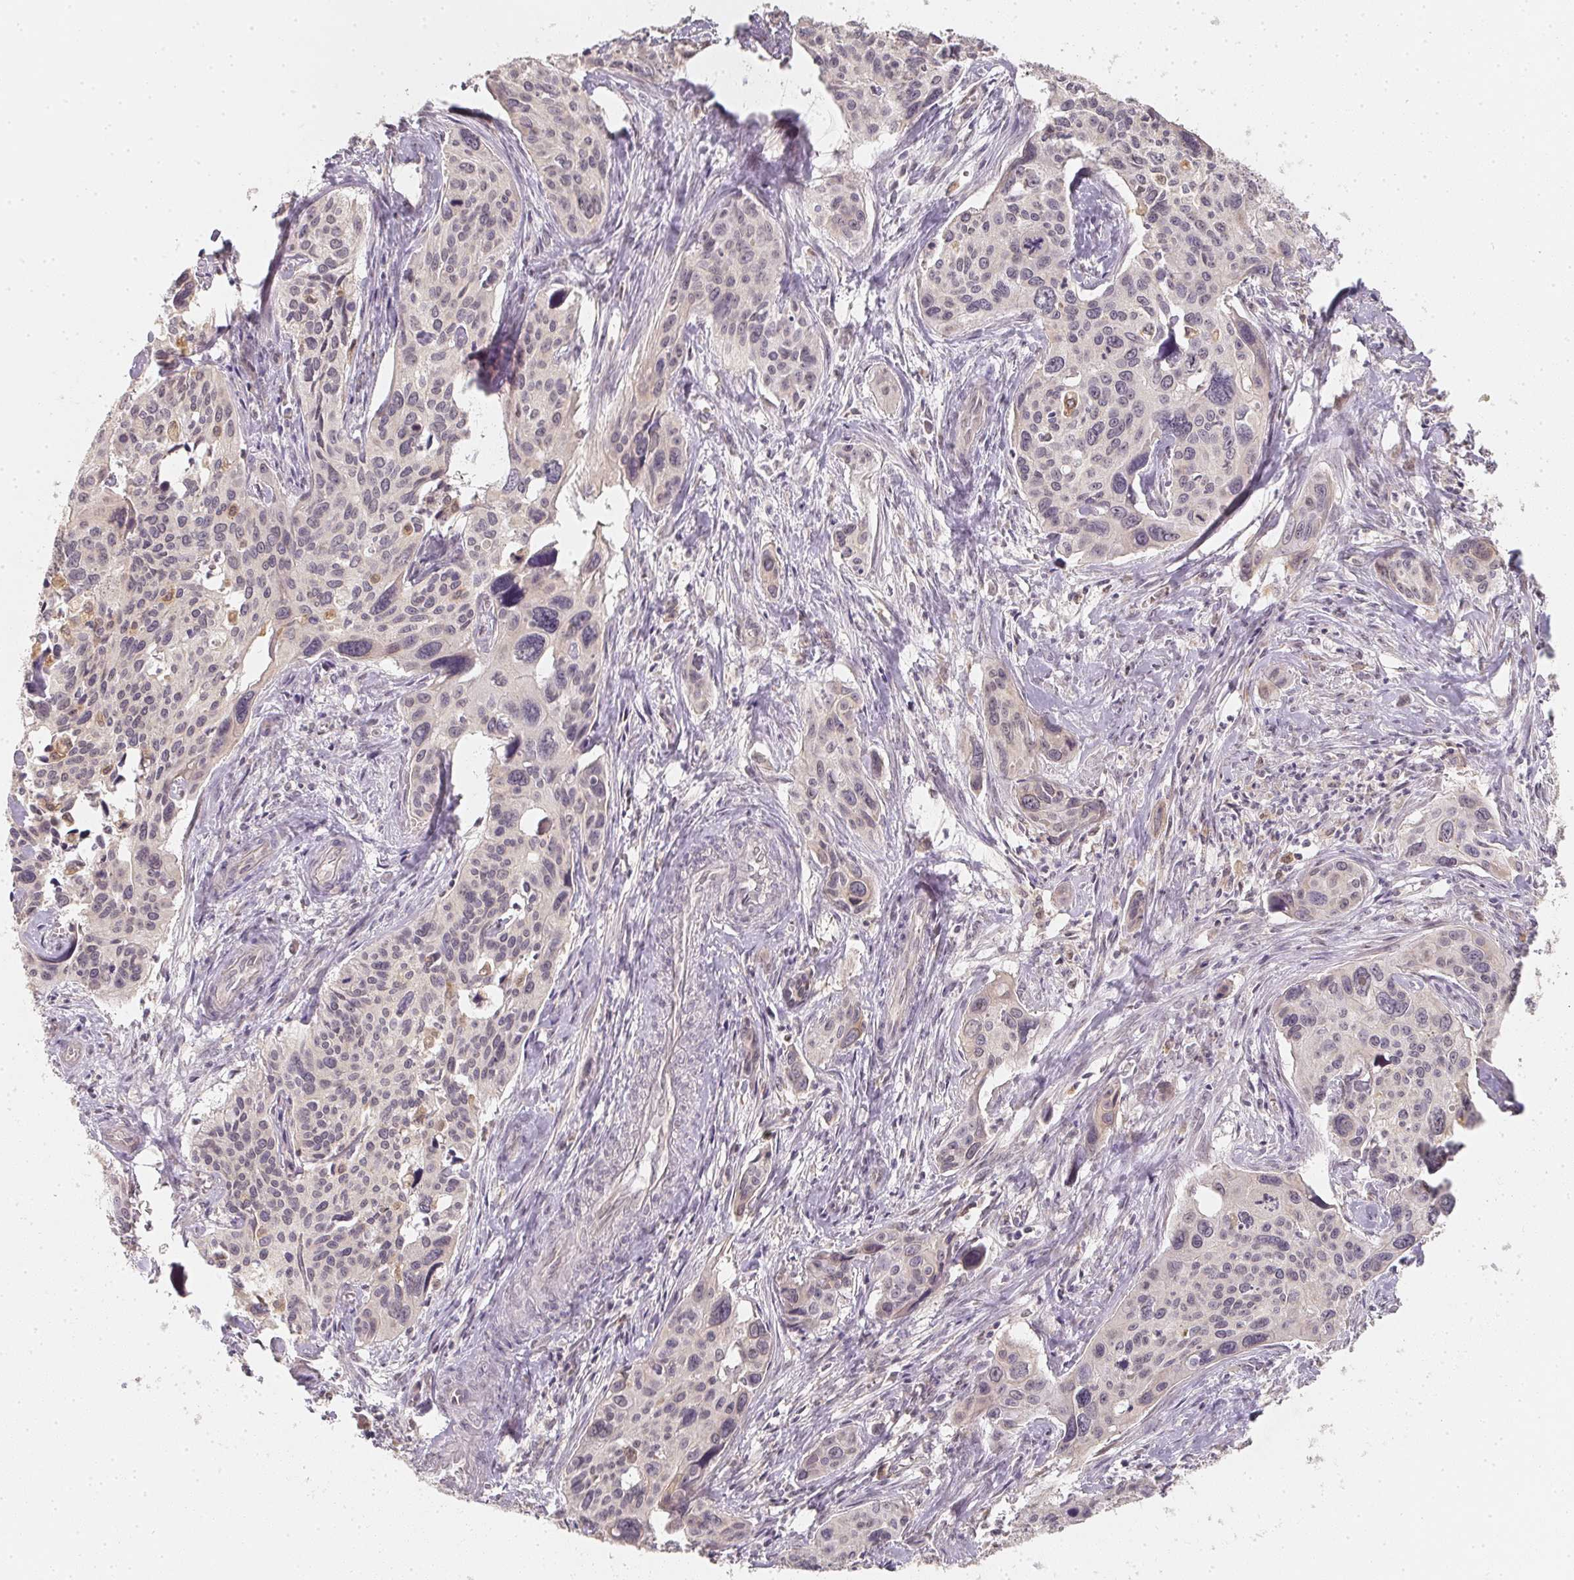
{"staining": {"intensity": "negative", "quantity": "none", "location": "none"}, "tissue": "cervical cancer", "cell_type": "Tumor cells", "image_type": "cancer", "snomed": [{"axis": "morphology", "description": "Squamous cell carcinoma, NOS"}, {"axis": "topography", "description": "Cervix"}], "caption": "High power microscopy histopathology image of an IHC photomicrograph of cervical cancer, revealing no significant staining in tumor cells. Brightfield microscopy of immunohistochemistry (IHC) stained with DAB (3,3'-diaminobenzidine) (brown) and hematoxylin (blue), captured at high magnification.", "gene": "SOAT1", "patient": {"sex": "female", "age": 31}}